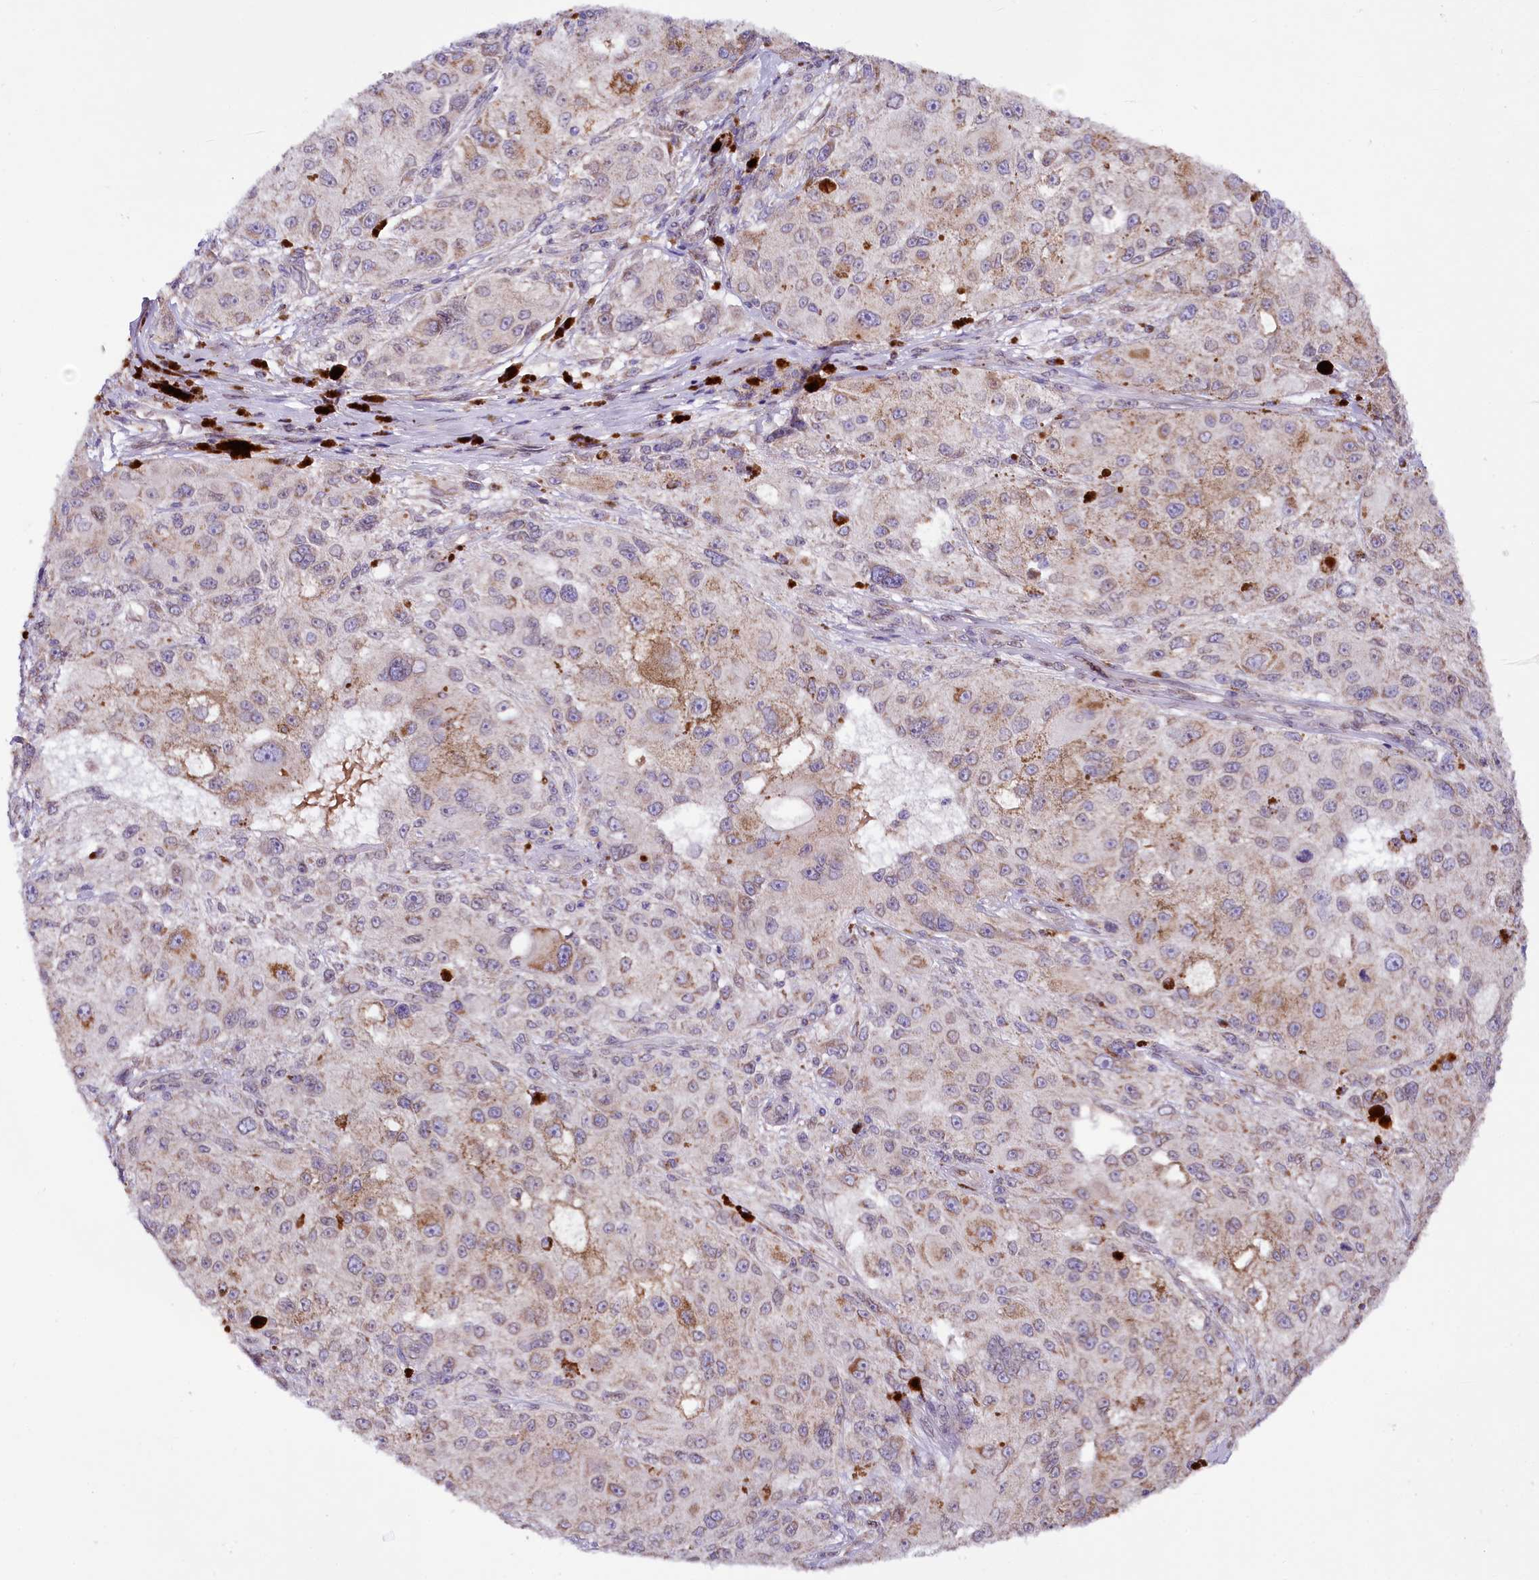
{"staining": {"intensity": "weak", "quantity": "<25%", "location": "cytoplasmic/membranous"}, "tissue": "melanoma", "cell_type": "Tumor cells", "image_type": "cancer", "snomed": [{"axis": "morphology", "description": "Necrosis, NOS"}, {"axis": "morphology", "description": "Malignant melanoma, NOS"}, {"axis": "topography", "description": "Skin"}], "caption": "This is a histopathology image of IHC staining of melanoma, which shows no positivity in tumor cells. Brightfield microscopy of immunohistochemistry (IHC) stained with DAB (brown) and hematoxylin (blue), captured at high magnification.", "gene": "ZNF226", "patient": {"sex": "female", "age": 87}}